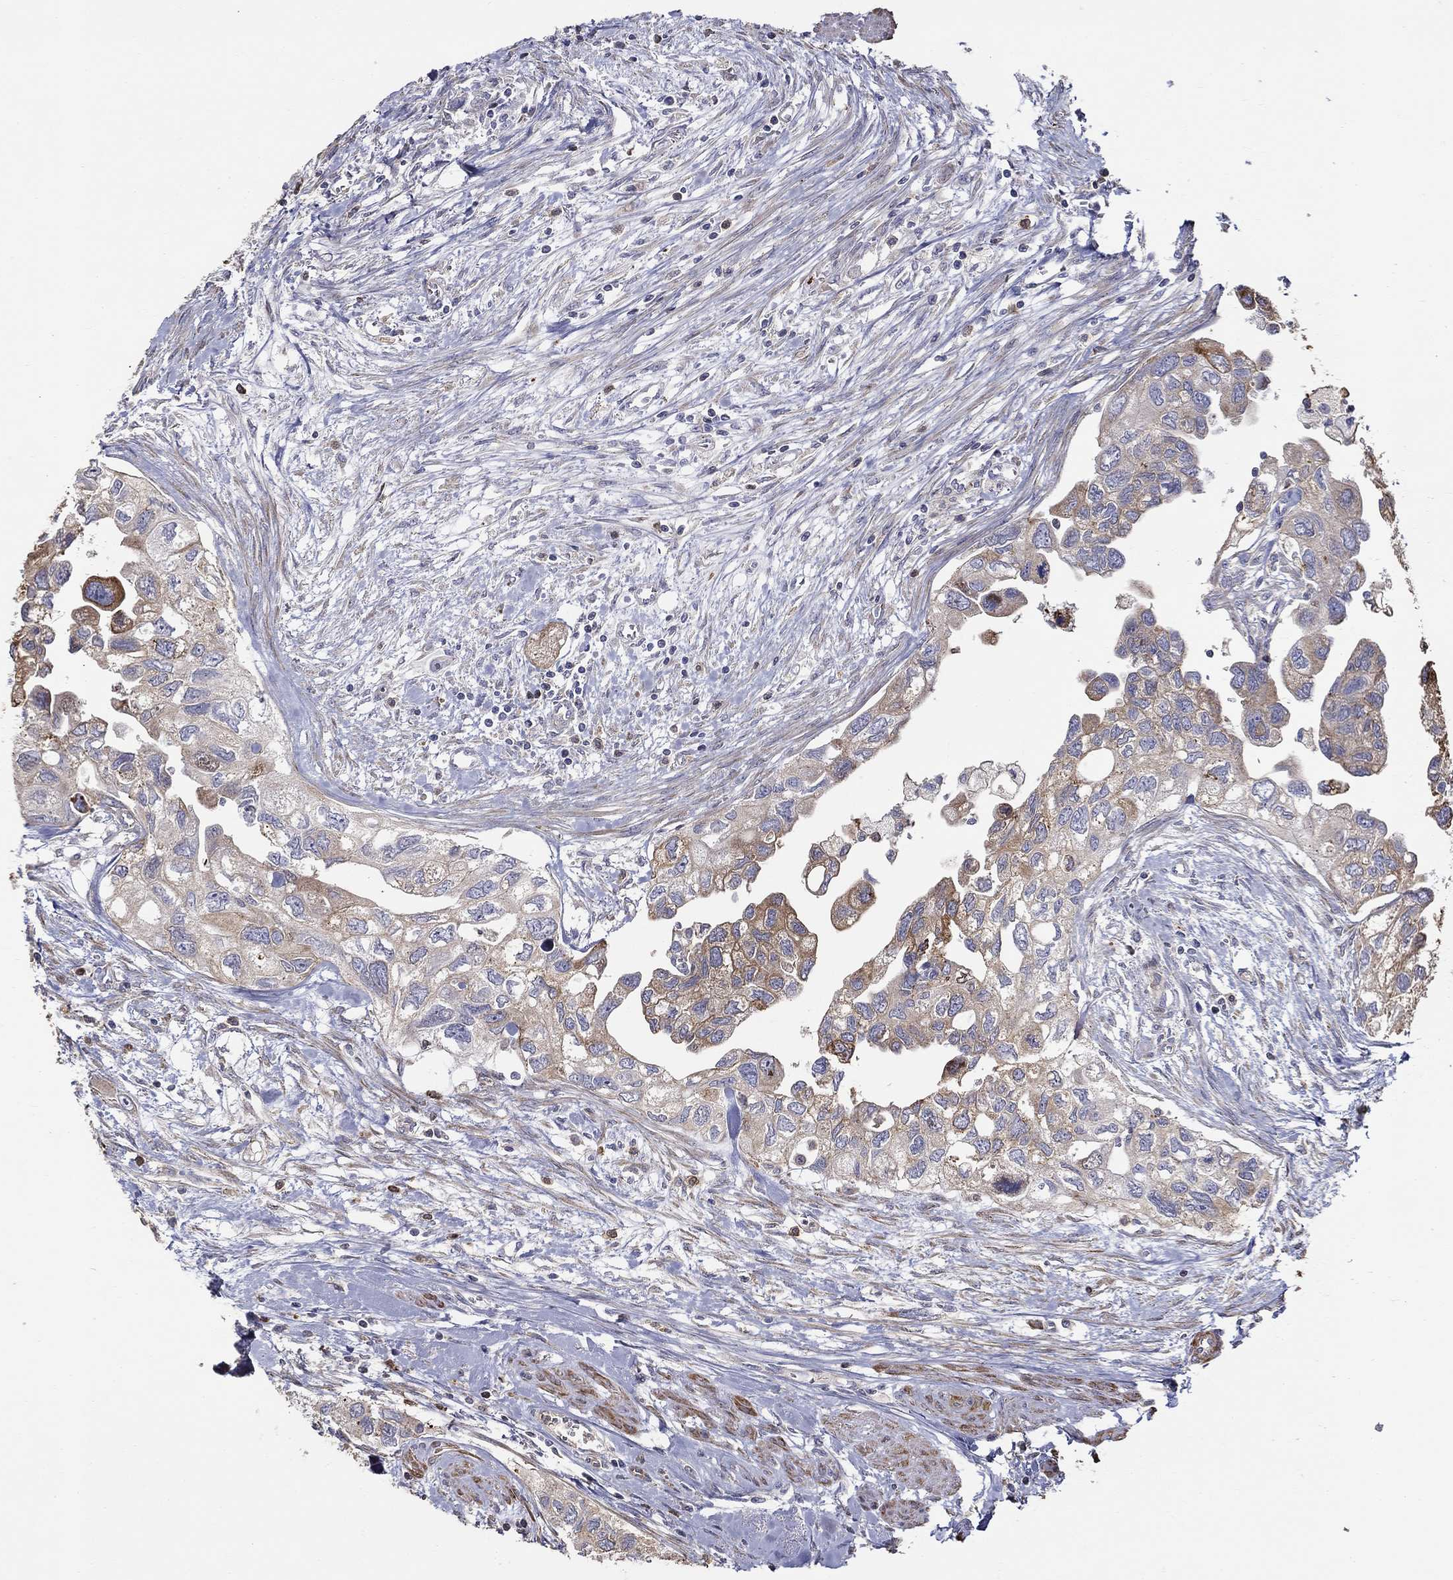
{"staining": {"intensity": "moderate", "quantity": "<25%", "location": "cytoplasmic/membranous"}, "tissue": "urothelial cancer", "cell_type": "Tumor cells", "image_type": "cancer", "snomed": [{"axis": "morphology", "description": "Urothelial carcinoma, High grade"}, {"axis": "topography", "description": "Urinary bladder"}], "caption": "An image of high-grade urothelial carcinoma stained for a protein shows moderate cytoplasmic/membranous brown staining in tumor cells.", "gene": "NPHP1", "patient": {"sex": "male", "age": 59}}